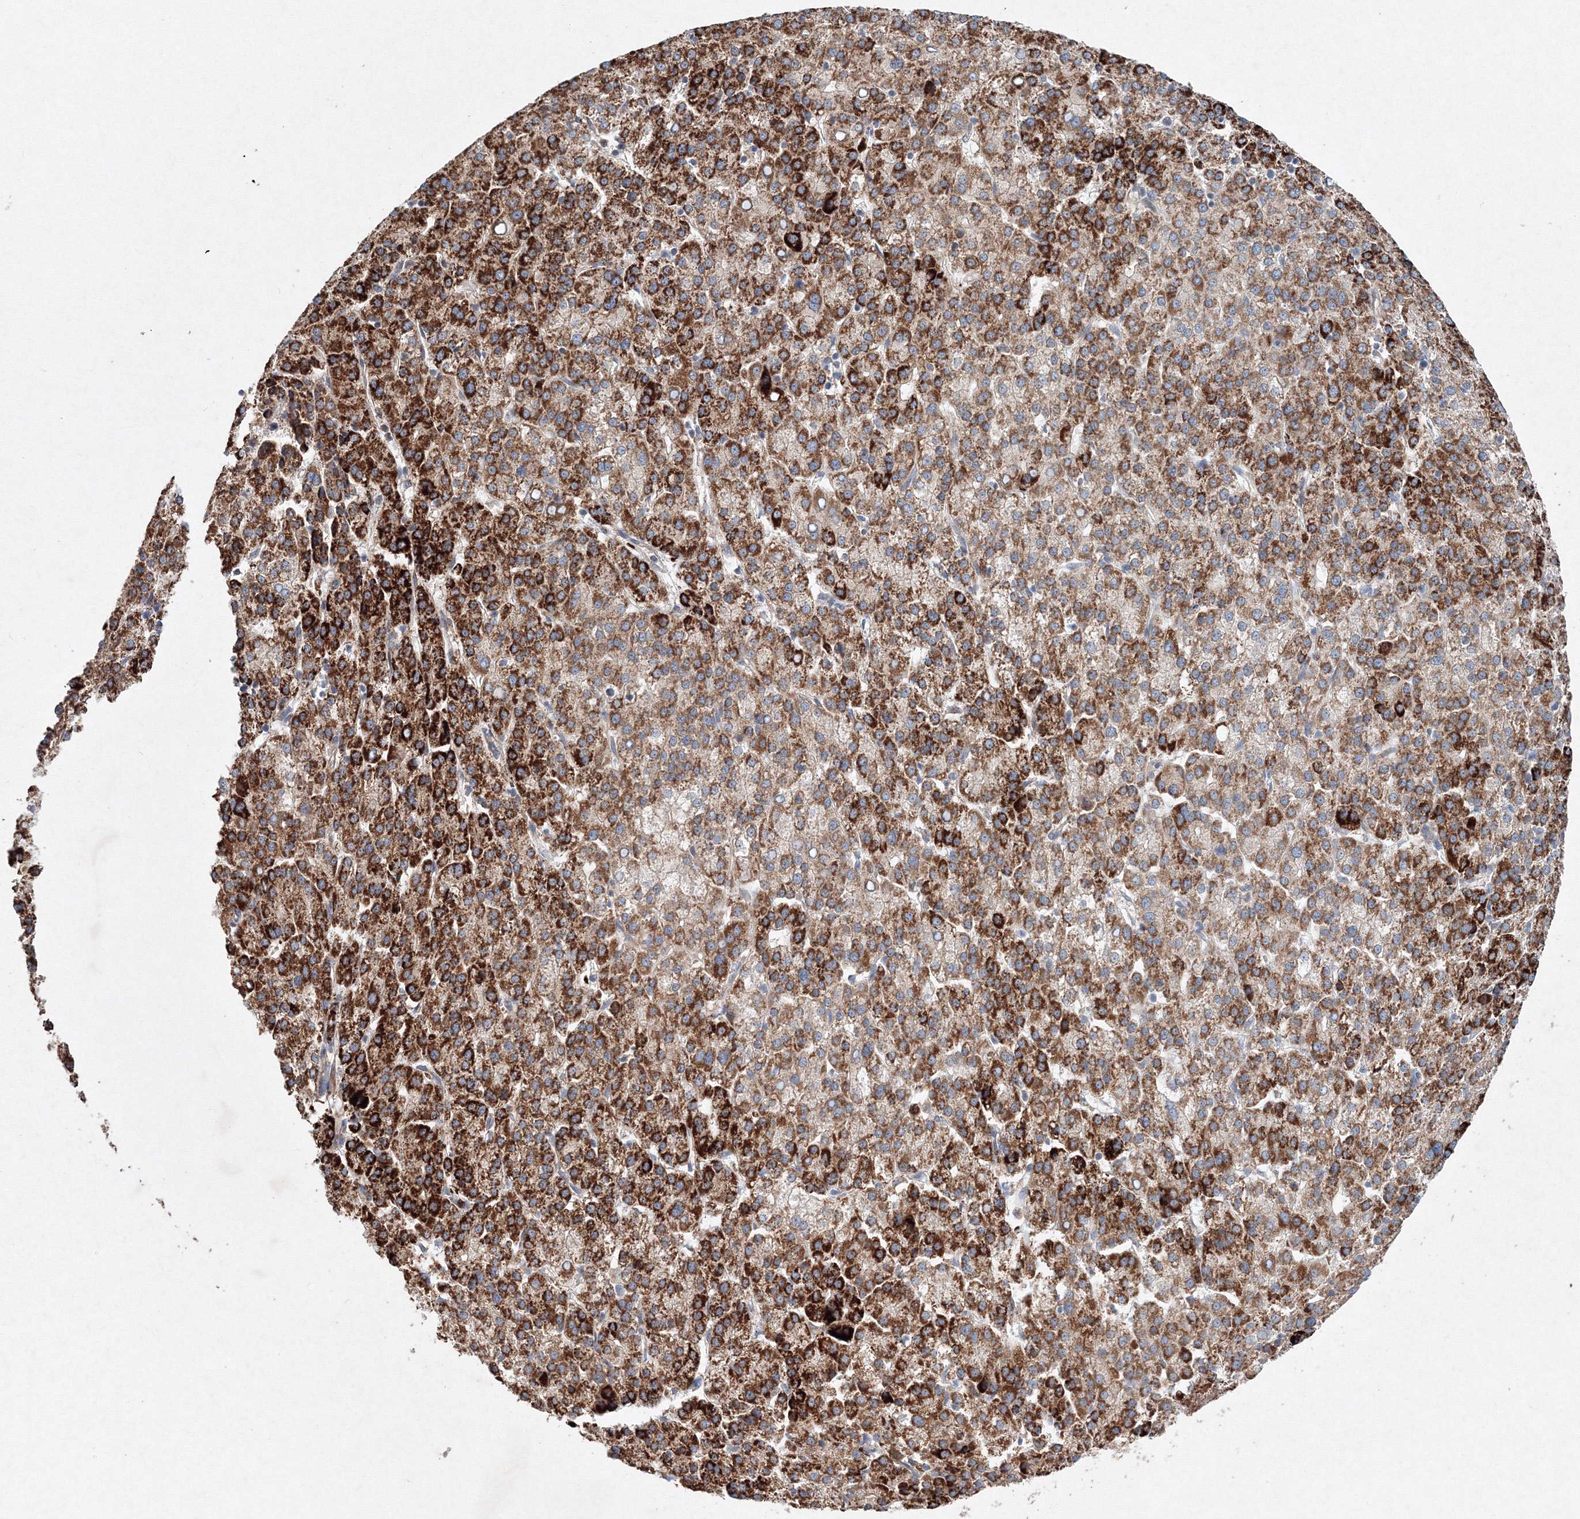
{"staining": {"intensity": "strong", "quantity": ">75%", "location": "cytoplasmic/membranous"}, "tissue": "liver cancer", "cell_type": "Tumor cells", "image_type": "cancer", "snomed": [{"axis": "morphology", "description": "Carcinoma, Hepatocellular, NOS"}, {"axis": "topography", "description": "Liver"}], "caption": "The photomicrograph shows a brown stain indicating the presence of a protein in the cytoplasmic/membranous of tumor cells in hepatocellular carcinoma (liver).", "gene": "WDR49", "patient": {"sex": "female", "age": 58}}